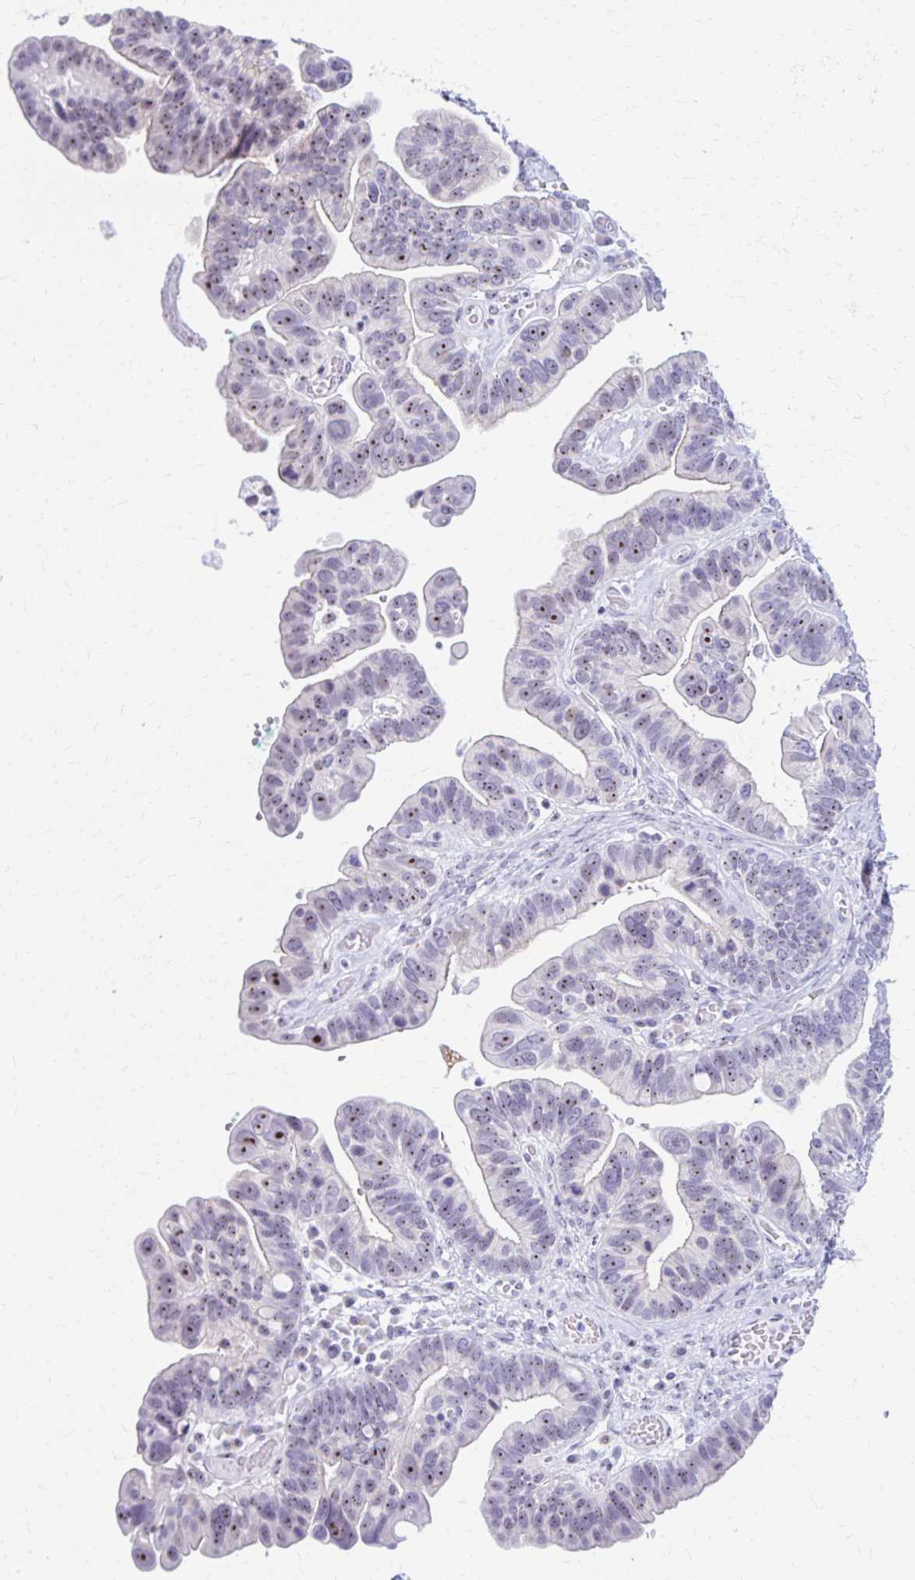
{"staining": {"intensity": "moderate", "quantity": ">75%", "location": "nuclear"}, "tissue": "ovarian cancer", "cell_type": "Tumor cells", "image_type": "cancer", "snomed": [{"axis": "morphology", "description": "Cystadenocarcinoma, serous, NOS"}, {"axis": "topography", "description": "Ovary"}], "caption": "Immunohistochemistry (IHC) staining of ovarian cancer, which reveals medium levels of moderate nuclear positivity in about >75% of tumor cells indicating moderate nuclear protein positivity. The staining was performed using DAB (brown) for protein detection and nuclei were counterstained in hematoxylin (blue).", "gene": "FTSJ3", "patient": {"sex": "female", "age": 56}}